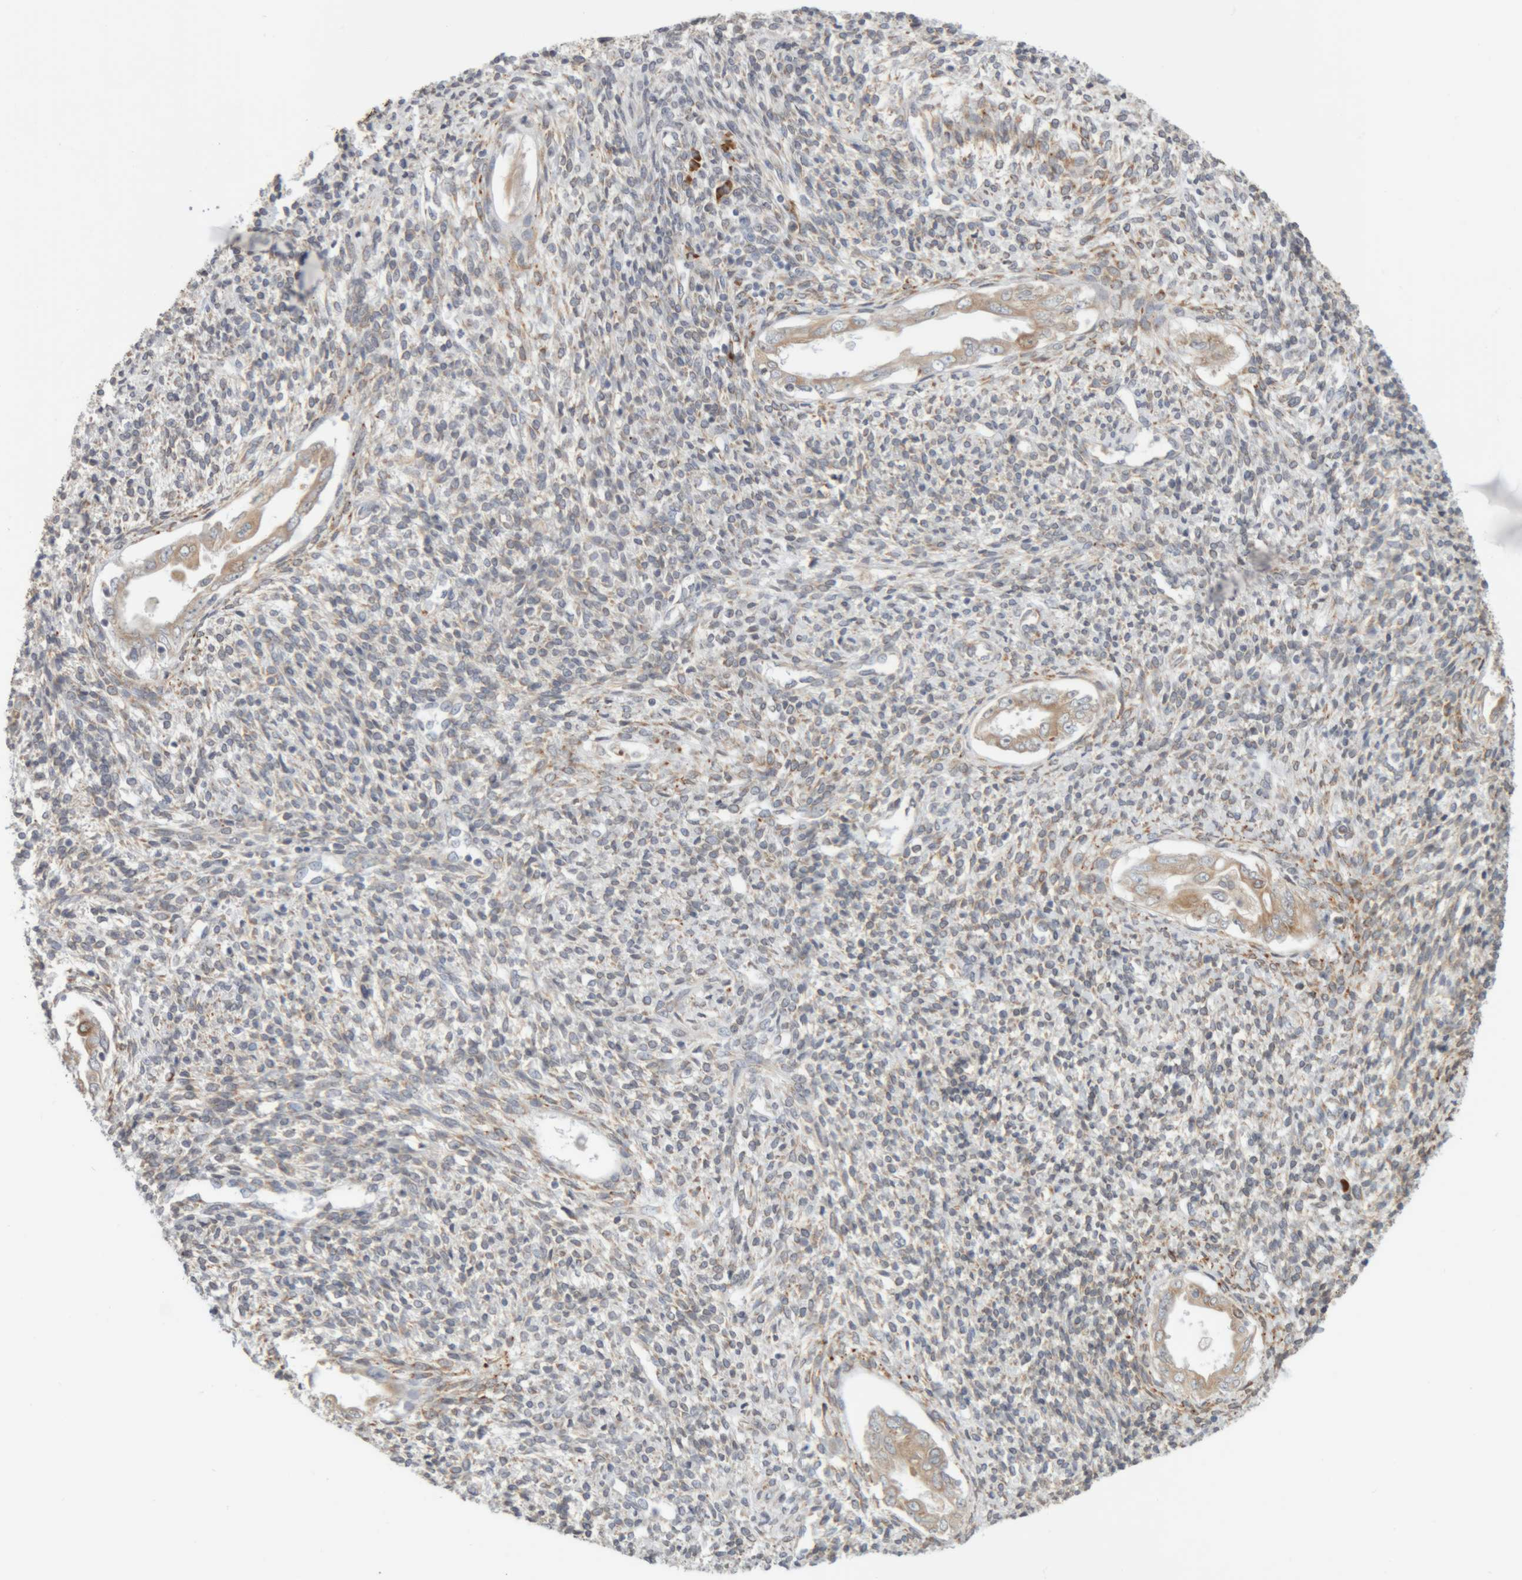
{"staining": {"intensity": "weak", "quantity": "<25%", "location": "cytoplasmic/membranous"}, "tissue": "endometrium", "cell_type": "Cells in endometrial stroma", "image_type": "normal", "snomed": [{"axis": "morphology", "description": "Normal tissue, NOS"}, {"axis": "topography", "description": "Endometrium"}], "caption": "Immunohistochemistry (IHC) image of unremarkable human endometrium stained for a protein (brown), which reveals no expression in cells in endometrial stroma. The staining was performed using DAB (3,3'-diaminobenzidine) to visualize the protein expression in brown, while the nuclei were stained in blue with hematoxylin (Magnification: 20x).", "gene": "RPN2", "patient": {"sex": "female", "age": 66}}